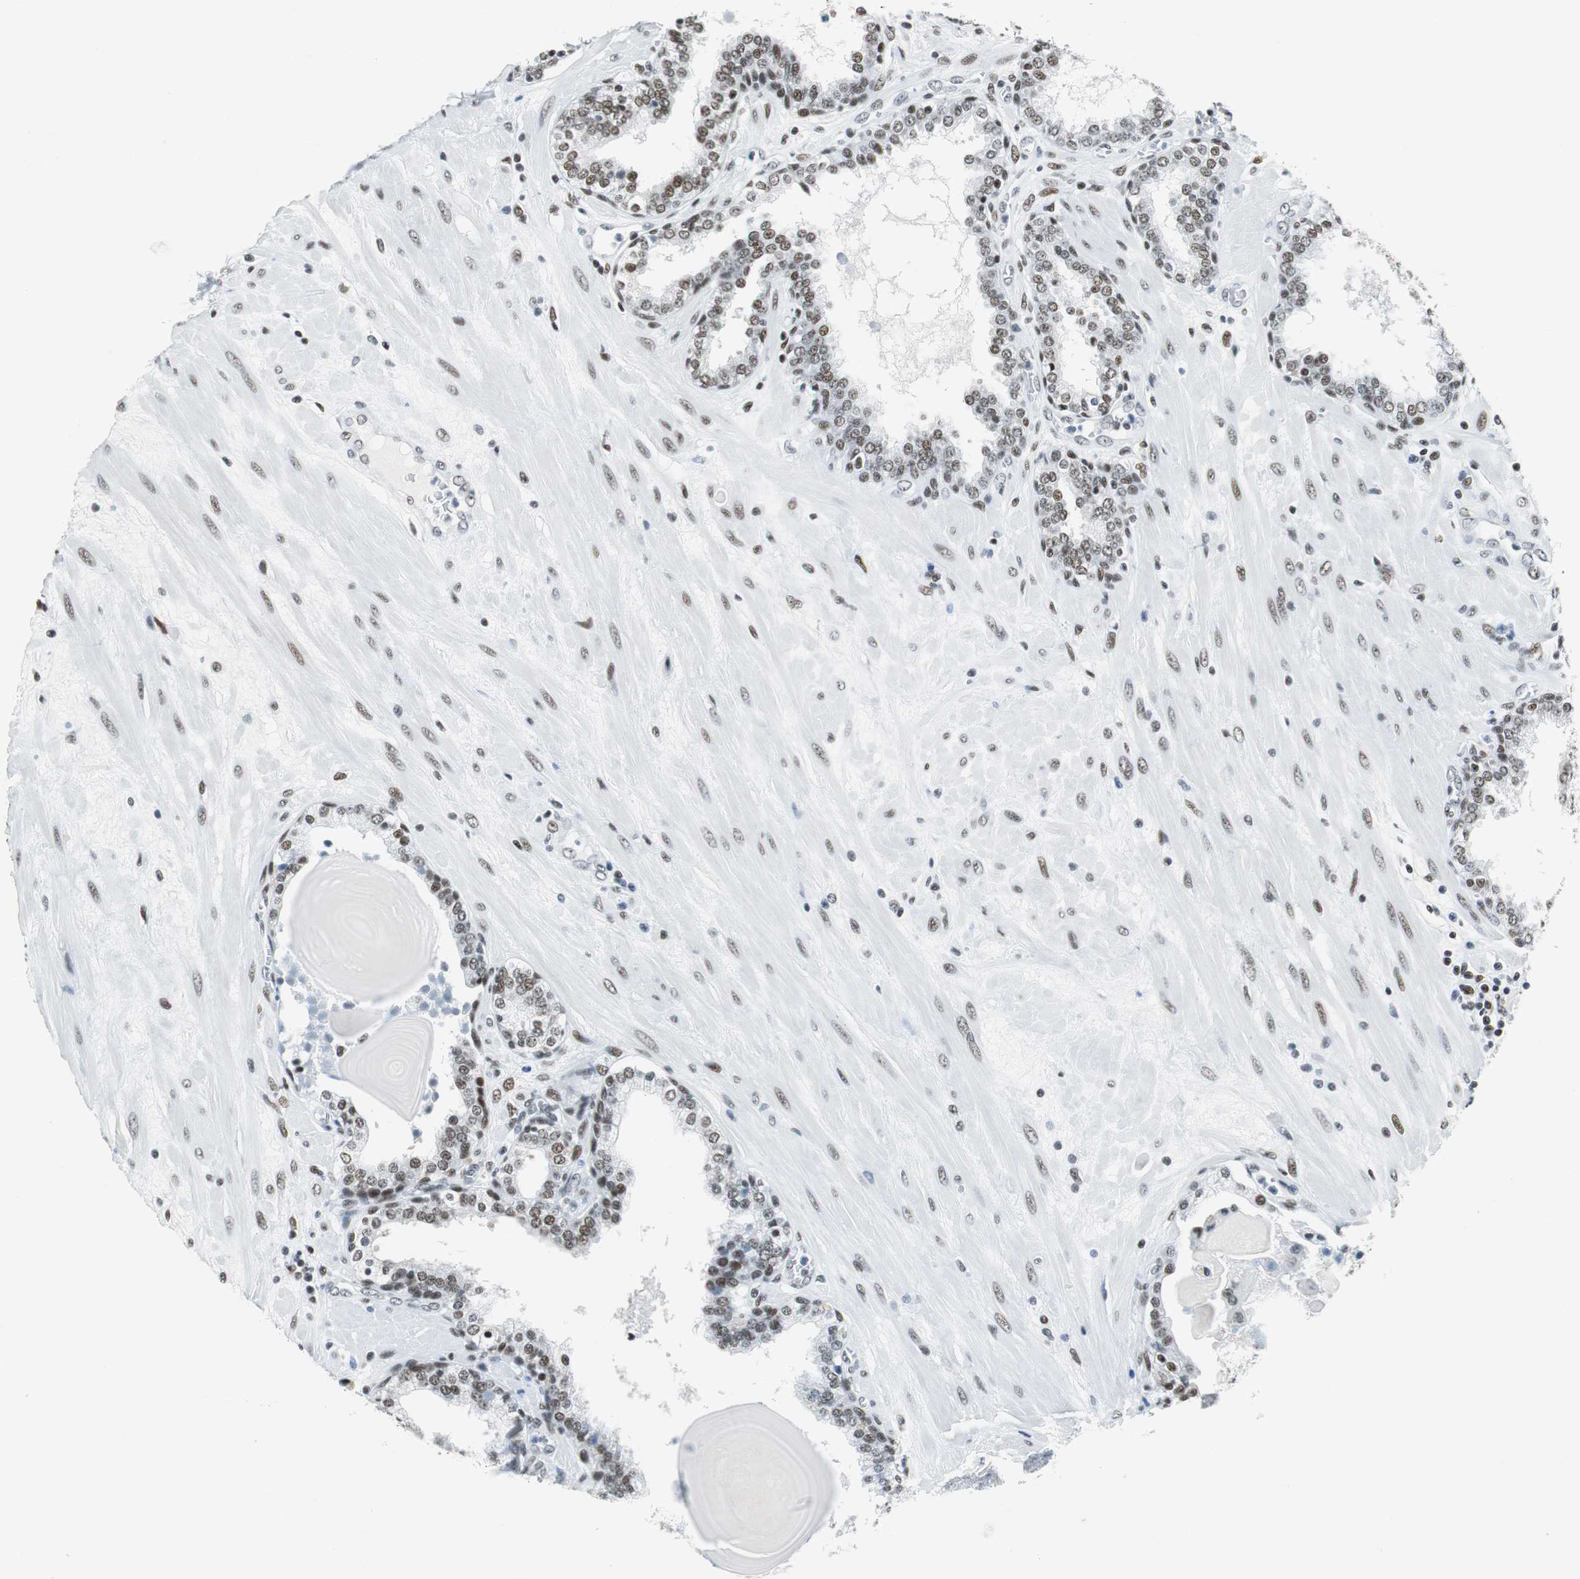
{"staining": {"intensity": "moderate", "quantity": ">75%", "location": "nuclear"}, "tissue": "prostate", "cell_type": "Glandular cells", "image_type": "normal", "snomed": [{"axis": "morphology", "description": "Normal tissue, NOS"}, {"axis": "topography", "description": "Prostate"}], "caption": "Immunohistochemistry photomicrograph of normal prostate: human prostate stained using immunohistochemistry reveals medium levels of moderate protein expression localized specifically in the nuclear of glandular cells, appearing as a nuclear brown color.", "gene": "HDAC3", "patient": {"sex": "male", "age": 51}}